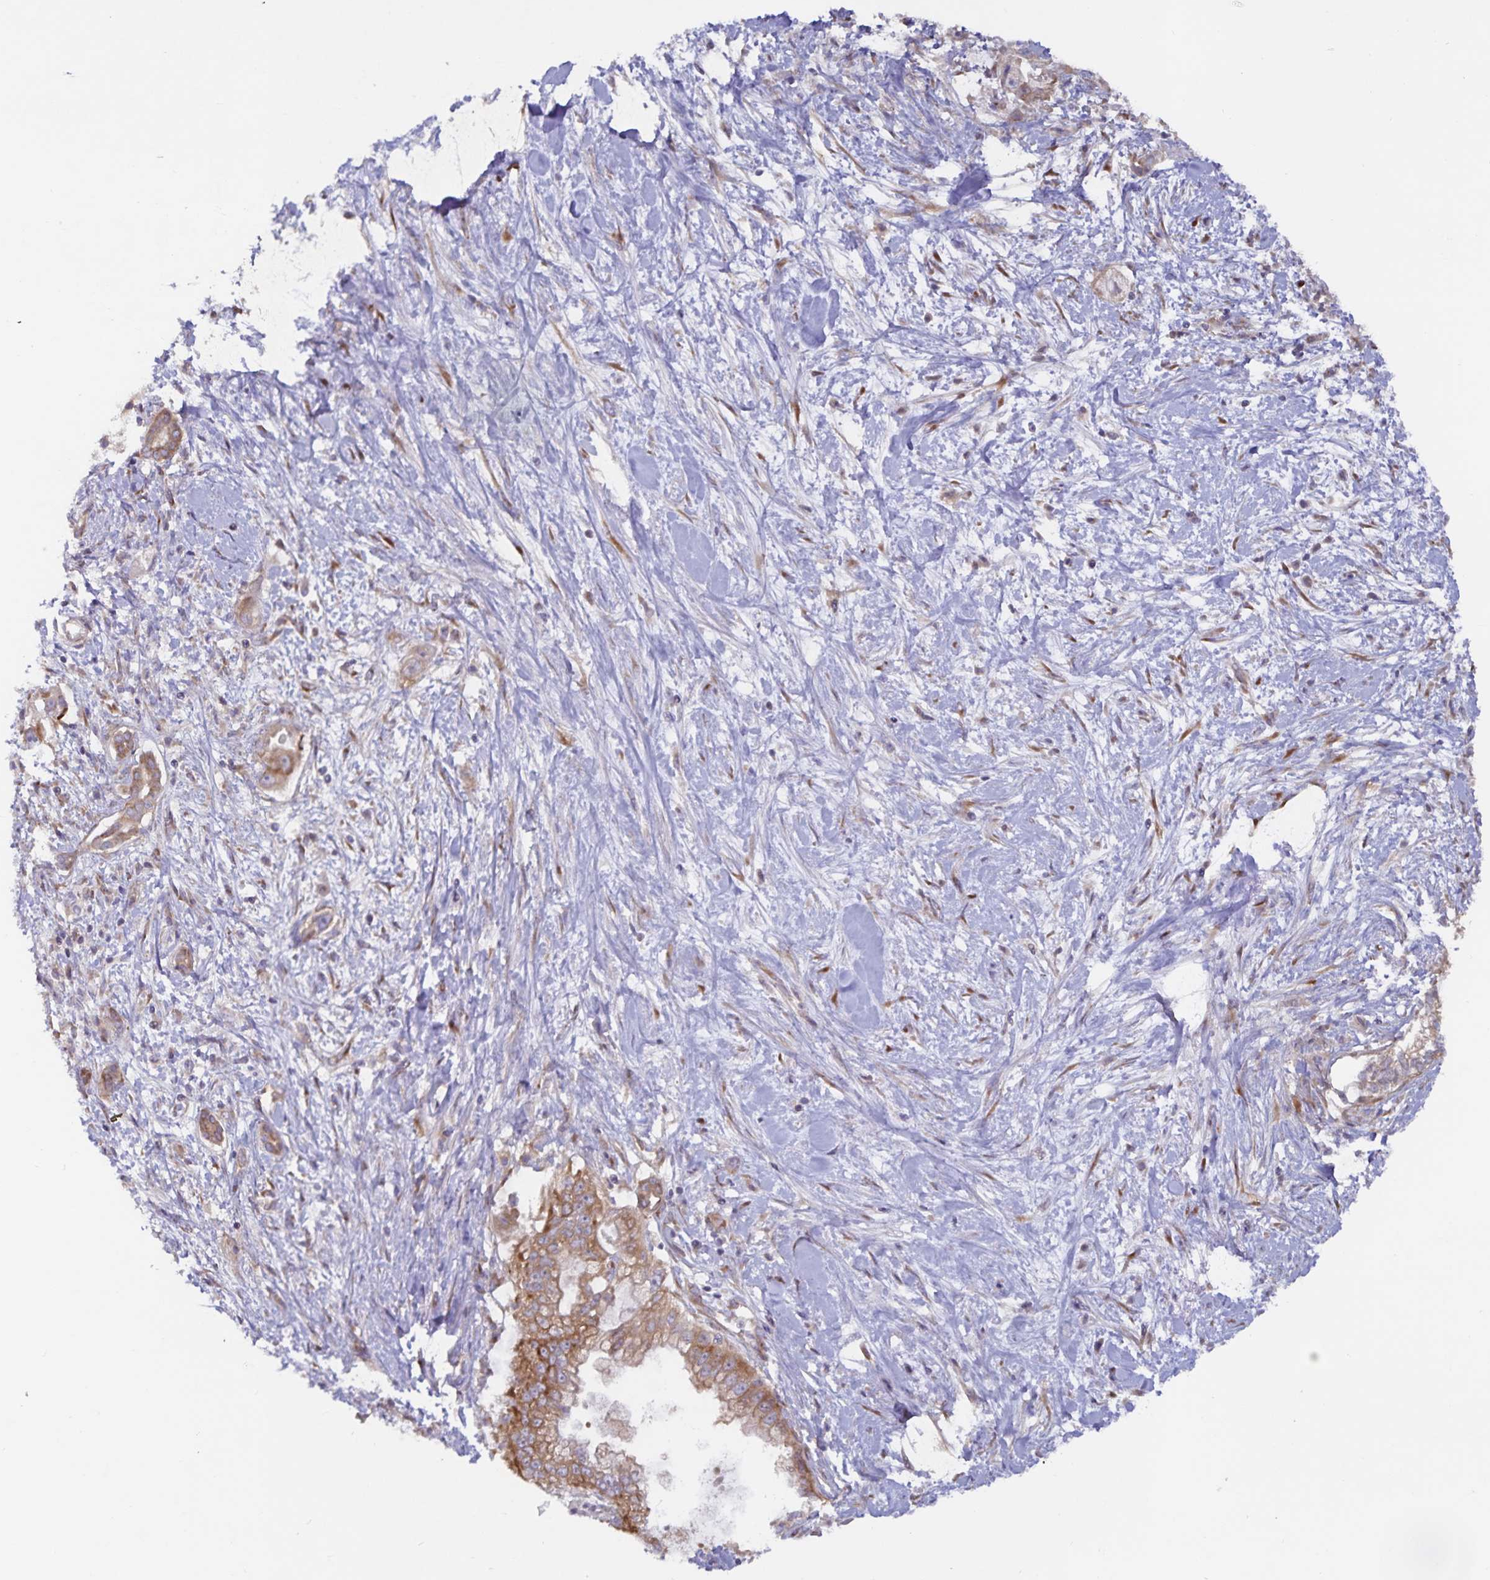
{"staining": {"intensity": "moderate", "quantity": ">75%", "location": "cytoplasmic/membranous"}, "tissue": "pancreatic cancer", "cell_type": "Tumor cells", "image_type": "cancer", "snomed": [{"axis": "morphology", "description": "Adenocarcinoma, NOS"}, {"axis": "topography", "description": "Pancreas"}], "caption": "A brown stain labels moderate cytoplasmic/membranous expression of a protein in human pancreatic adenocarcinoma tumor cells.", "gene": "FAM120A", "patient": {"sex": "male", "age": 70}}